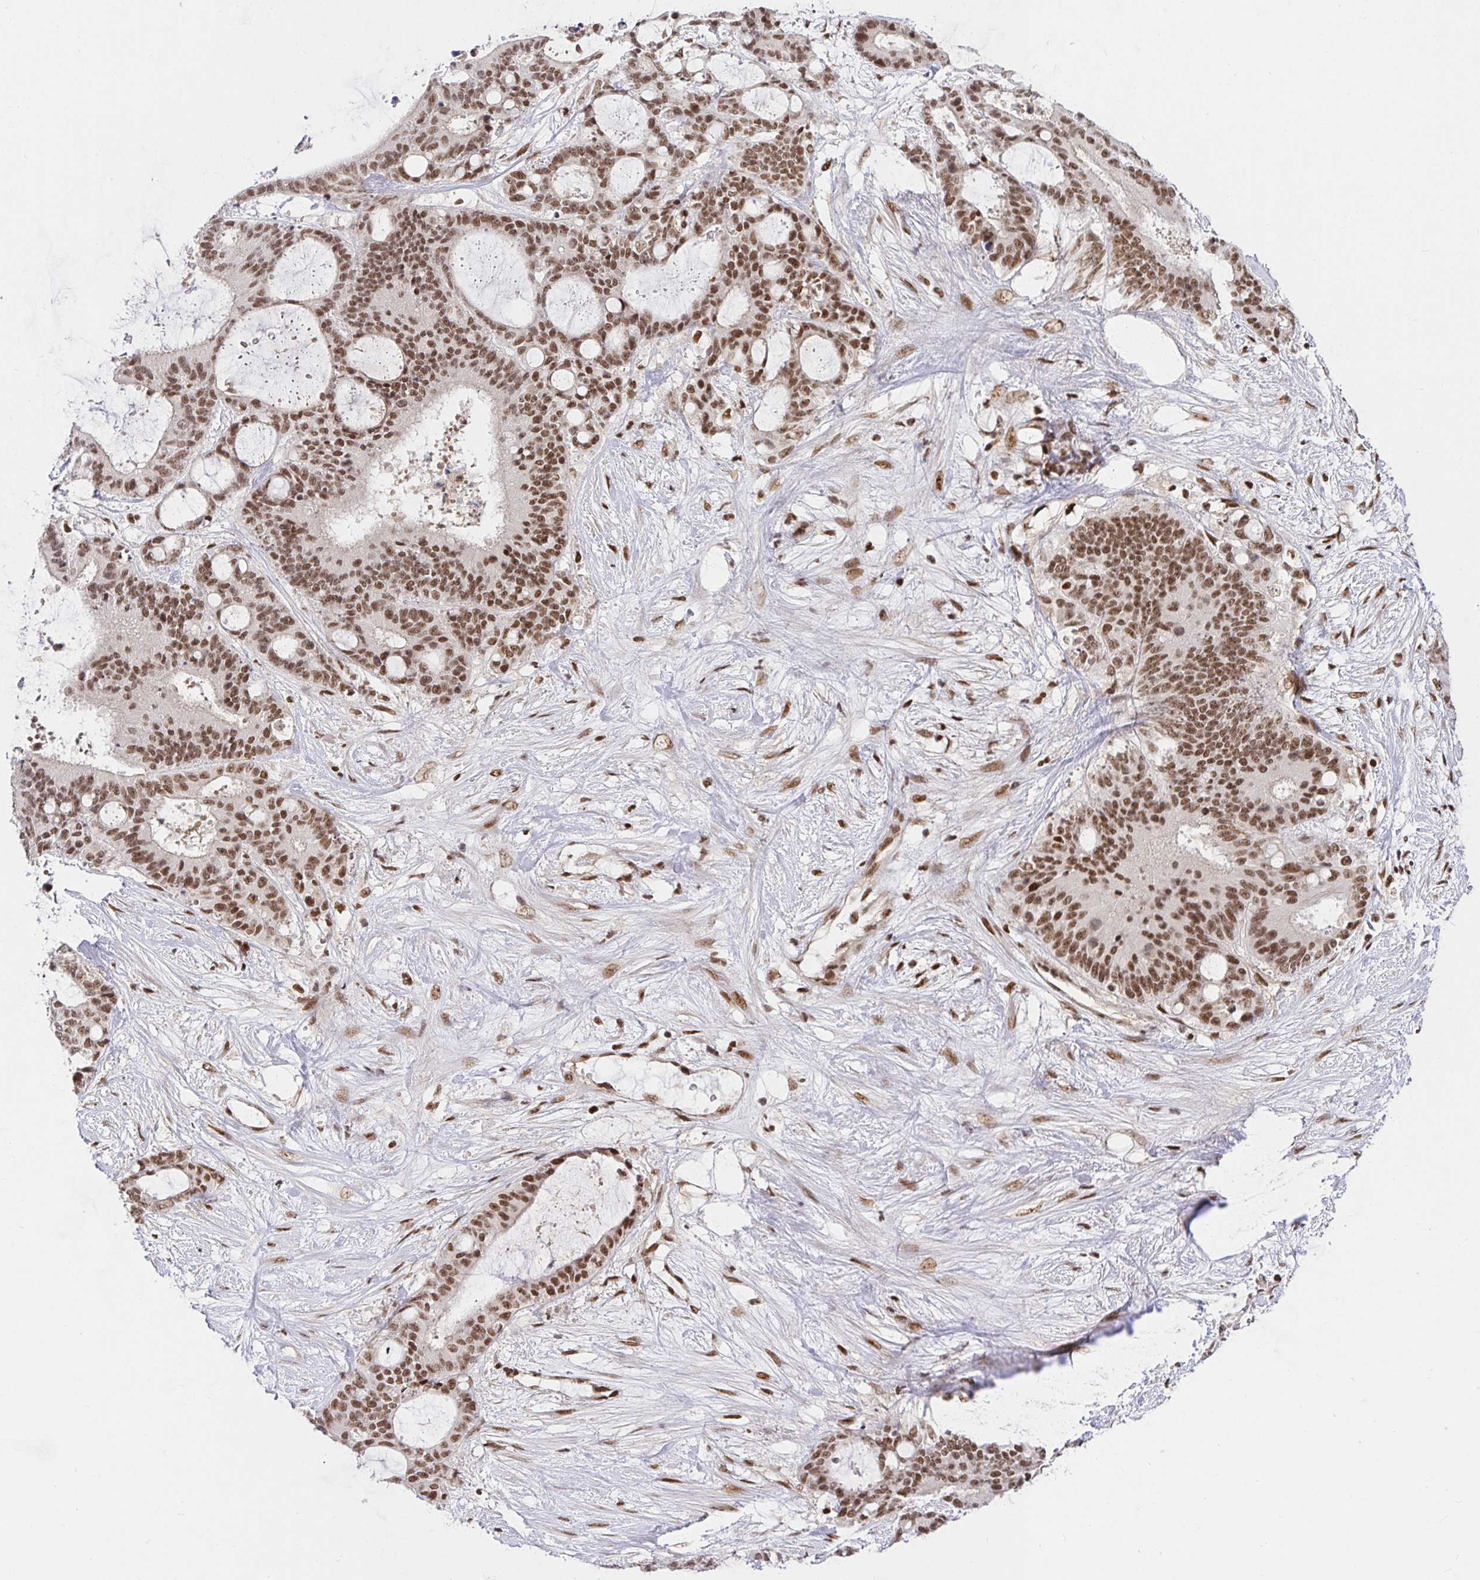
{"staining": {"intensity": "moderate", "quantity": ">75%", "location": "nuclear"}, "tissue": "liver cancer", "cell_type": "Tumor cells", "image_type": "cancer", "snomed": [{"axis": "morphology", "description": "Normal tissue, NOS"}, {"axis": "morphology", "description": "Cholangiocarcinoma"}, {"axis": "topography", "description": "Liver"}, {"axis": "topography", "description": "Peripheral nerve tissue"}], "caption": "Immunohistochemistry (IHC) photomicrograph of neoplastic tissue: cholangiocarcinoma (liver) stained using immunohistochemistry reveals medium levels of moderate protein expression localized specifically in the nuclear of tumor cells, appearing as a nuclear brown color.", "gene": "USF1", "patient": {"sex": "female", "age": 73}}